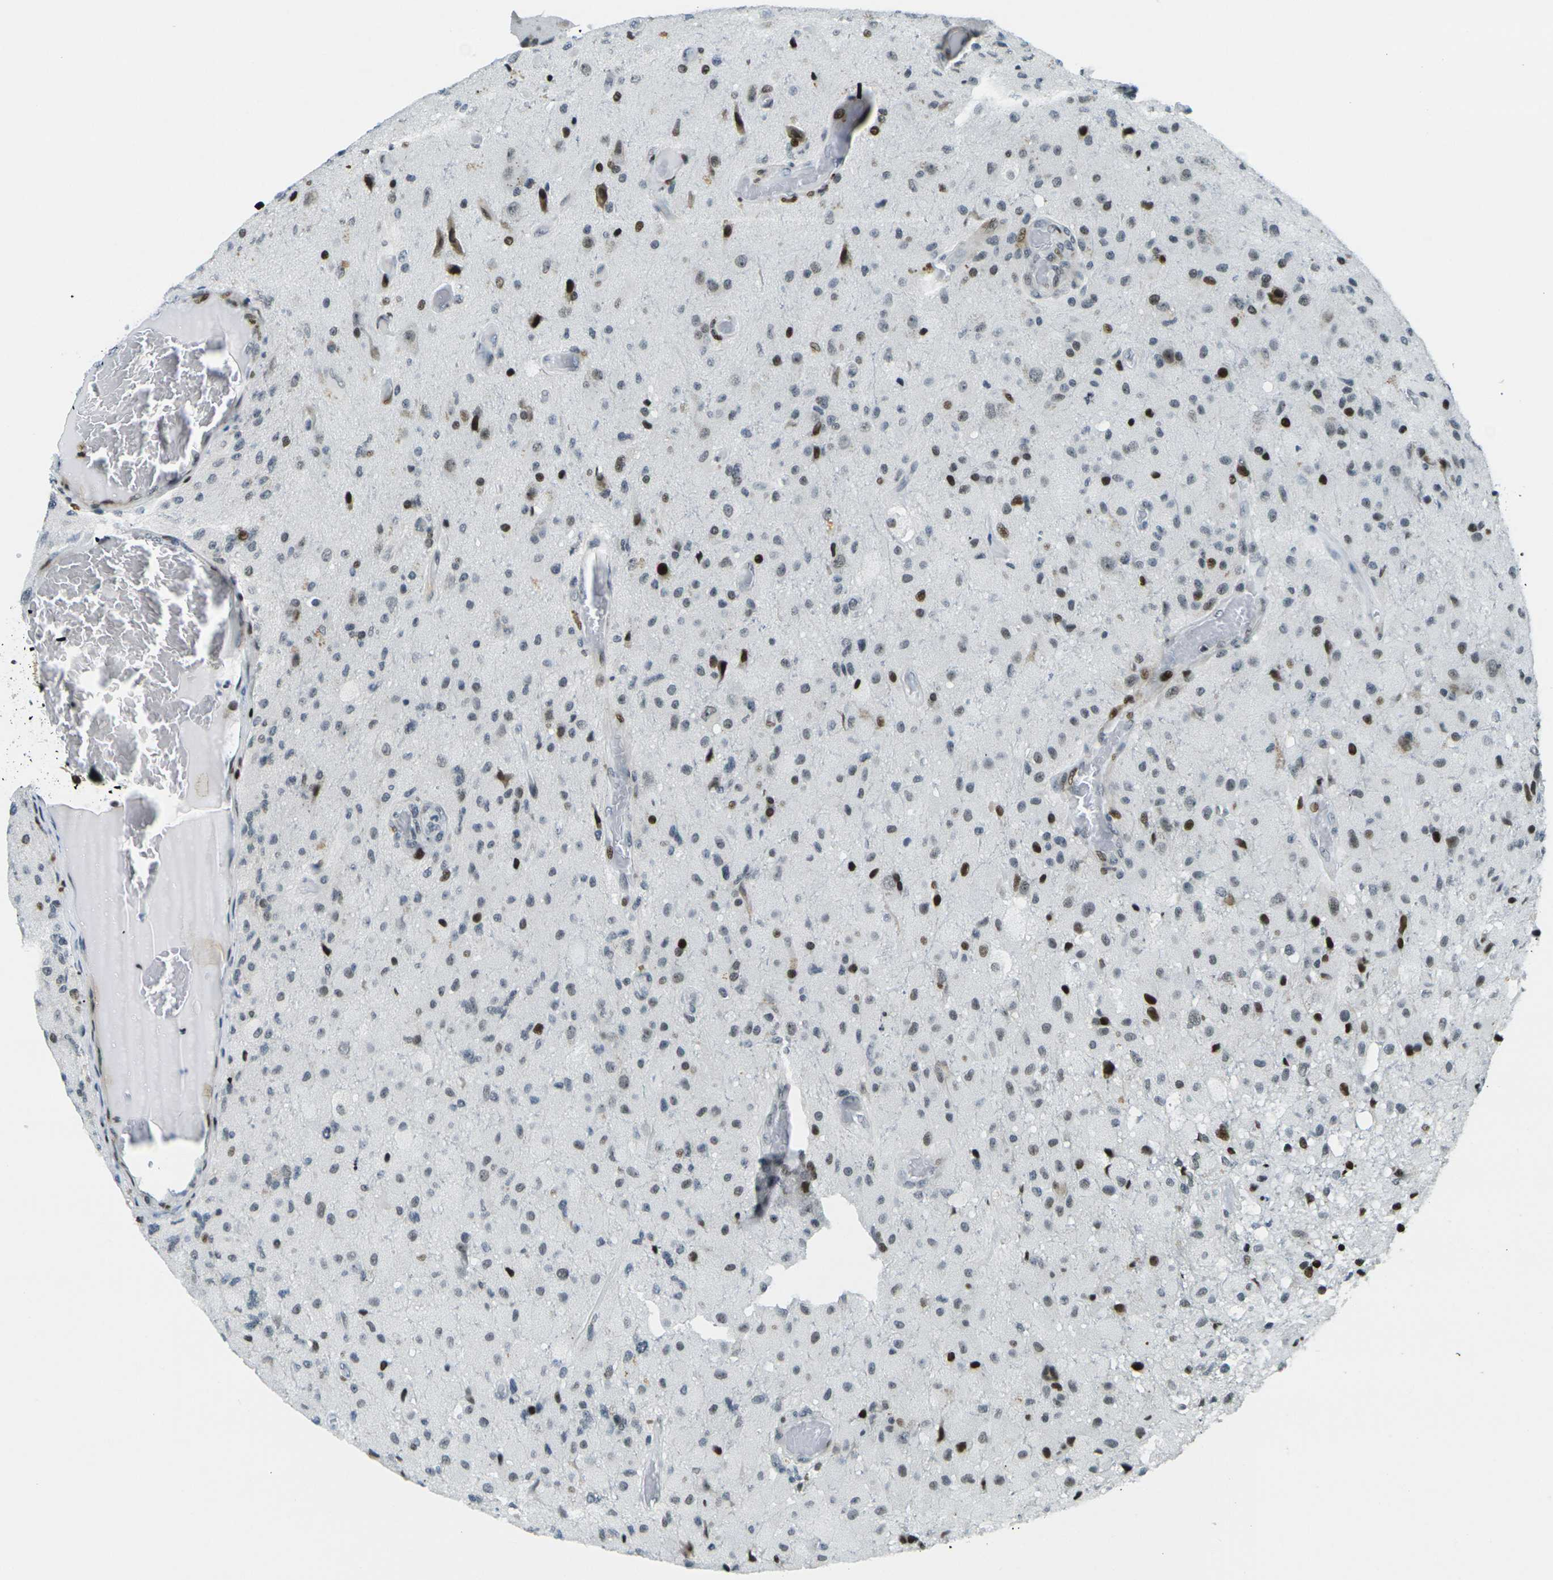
{"staining": {"intensity": "strong", "quantity": "<25%", "location": "cytoplasmic/membranous,nuclear"}, "tissue": "glioma", "cell_type": "Tumor cells", "image_type": "cancer", "snomed": [{"axis": "morphology", "description": "Normal tissue, NOS"}, {"axis": "morphology", "description": "Glioma, malignant, High grade"}, {"axis": "topography", "description": "Cerebral cortex"}], "caption": "The photomicrograph demonstrates immunohistochemical staining of glioma. There is strong cytoplasmic/membranous and nuclear expression is appreciated in about <25% of tumor cells. (Stains: DAB in brown, nuclei in blue, Microscopy: brightfield microscopy at high magnification).", "gene": "H3-3A", "patient": {"sex": "male", "age": 77}}